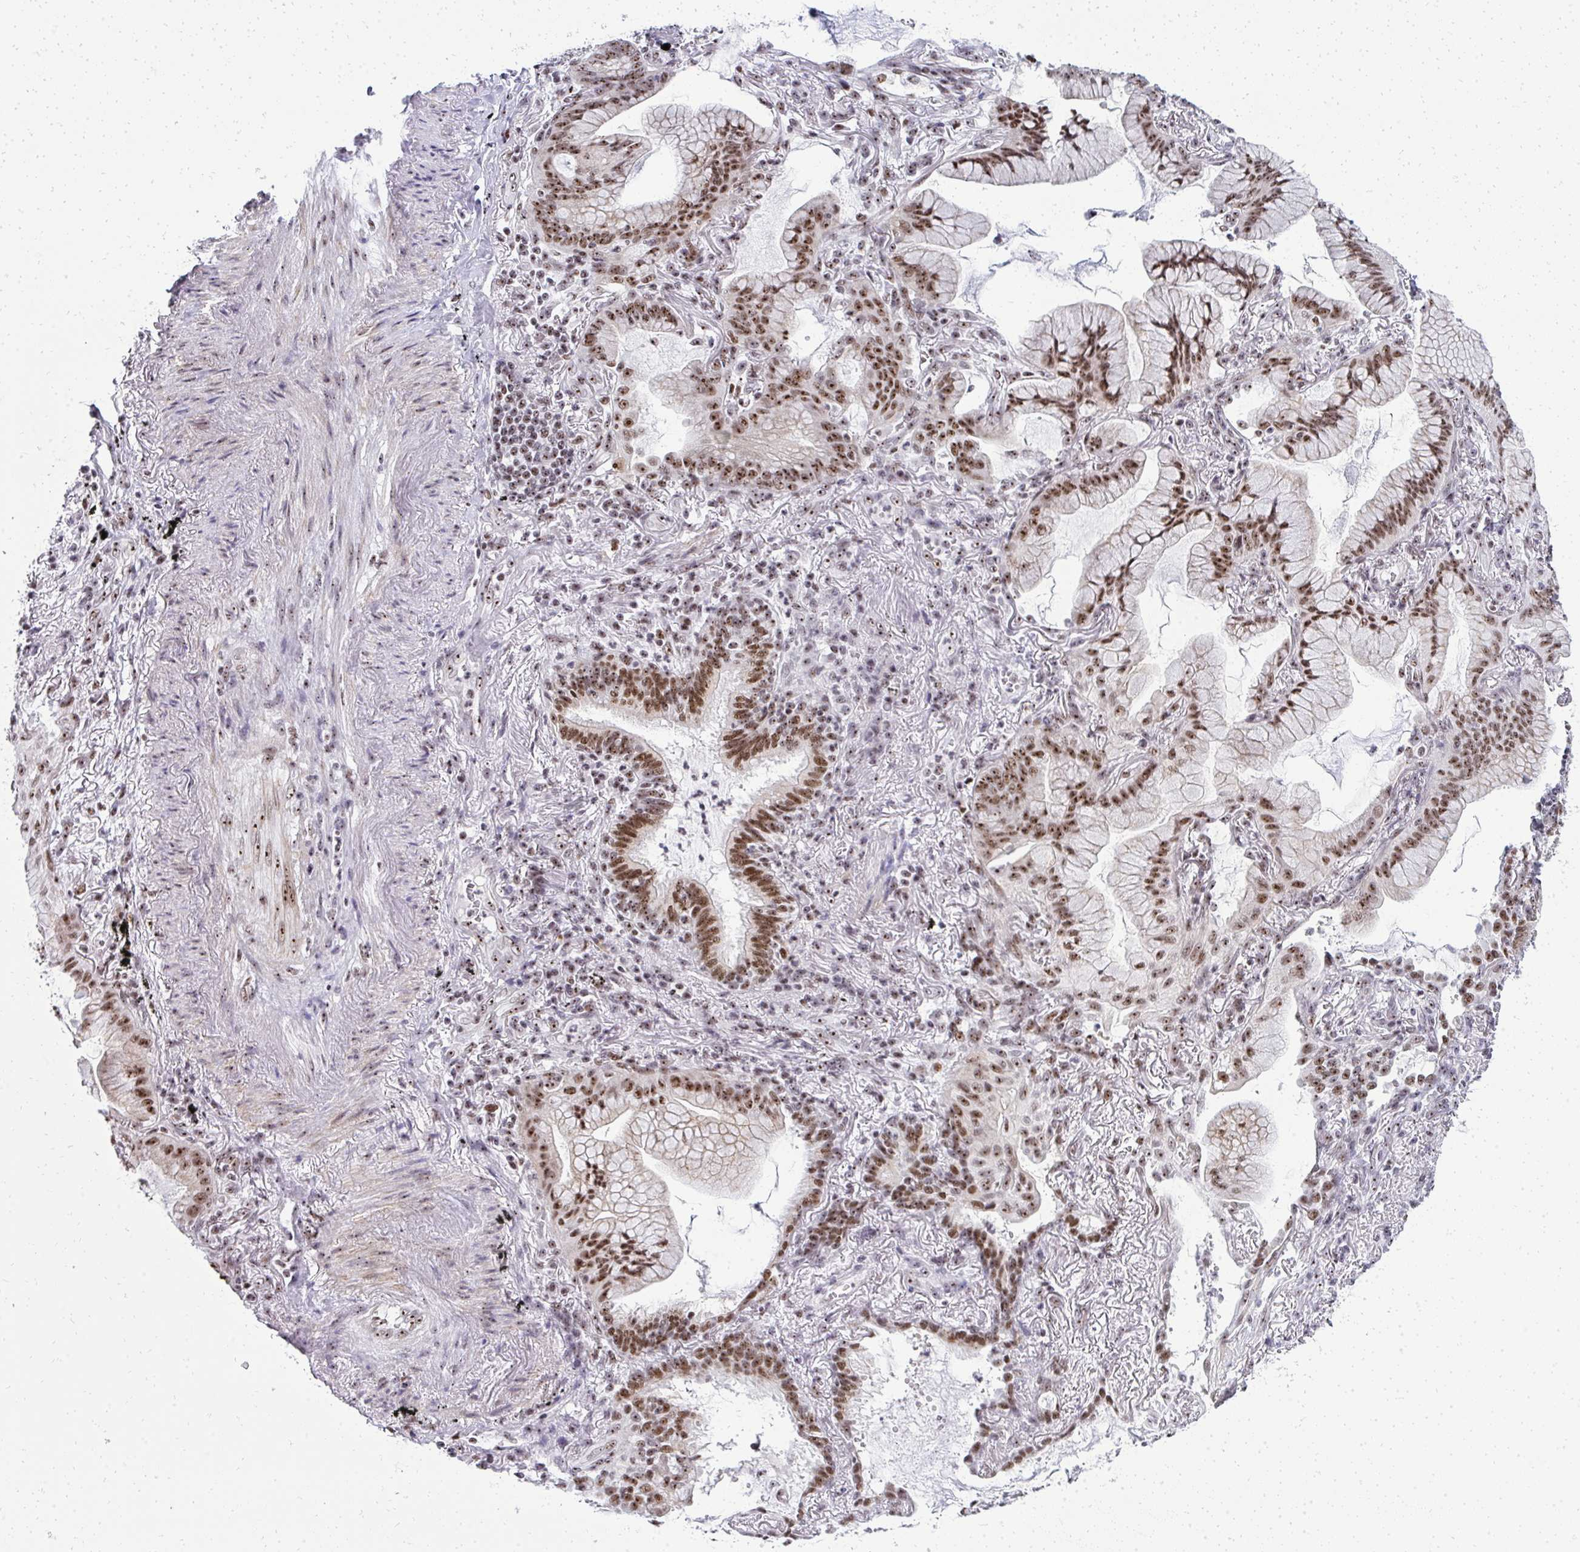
{"staining": {"intensity": "moderate", "quantity": ">75%", "location": "nuclear"}, "tissue": "lung cancer", "cell_type": "Tumor cells", "image_type": "cancer", "snomed": [{"axis": "morphology", "description": "Adenocarcinoma, NOS"}, {"axis": "topography", "description": "Lung"}], "caption": "Lung adenocarcinoma stained for a protein (brown) demonstrates moderate nuclear positive staining in about >75% of tumor cells.", "gene": "SIRT7", "patient": {"sex": "male", "age": 77}}